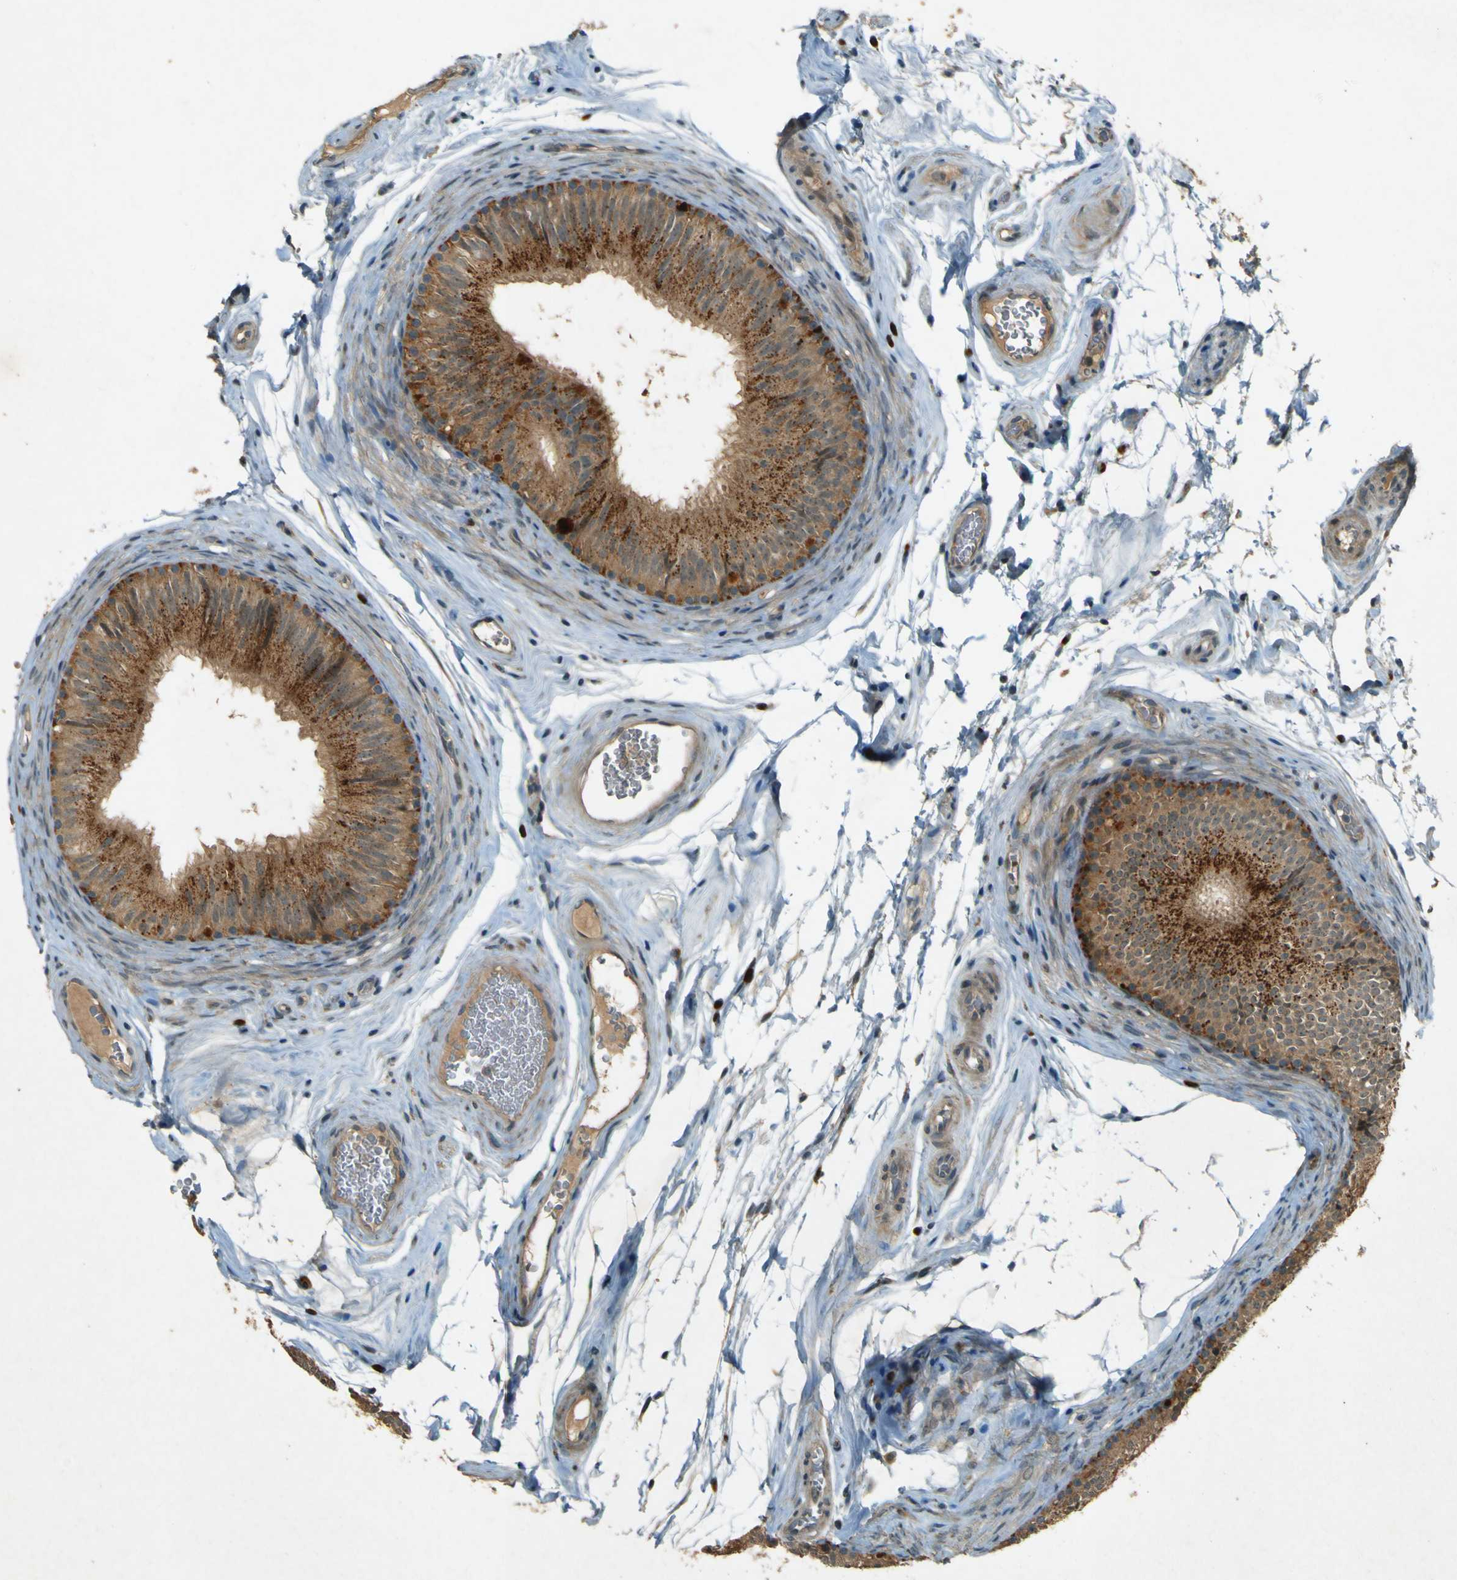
{"staining": {"intensity": "strong", "quantity": ">75%", "location": "cytoplasmic/membranous"}, "tissue": "epididymis", "cell_type": "Glandular cells", "image_type": "normal", "snomed": [{"axis": "morphology", "description": "Normal tissue, NOS"}, {"axis": "topography", "description": "Epididymis"}], "caption": "Immunohistochemical staining of unremarkable epididymis reveals high levels of strong cytoplasmic/membranous expression in about >75% of glandular cells.", "gene": "MPDZ", "patient": {"sex": "male", "age": 36}}